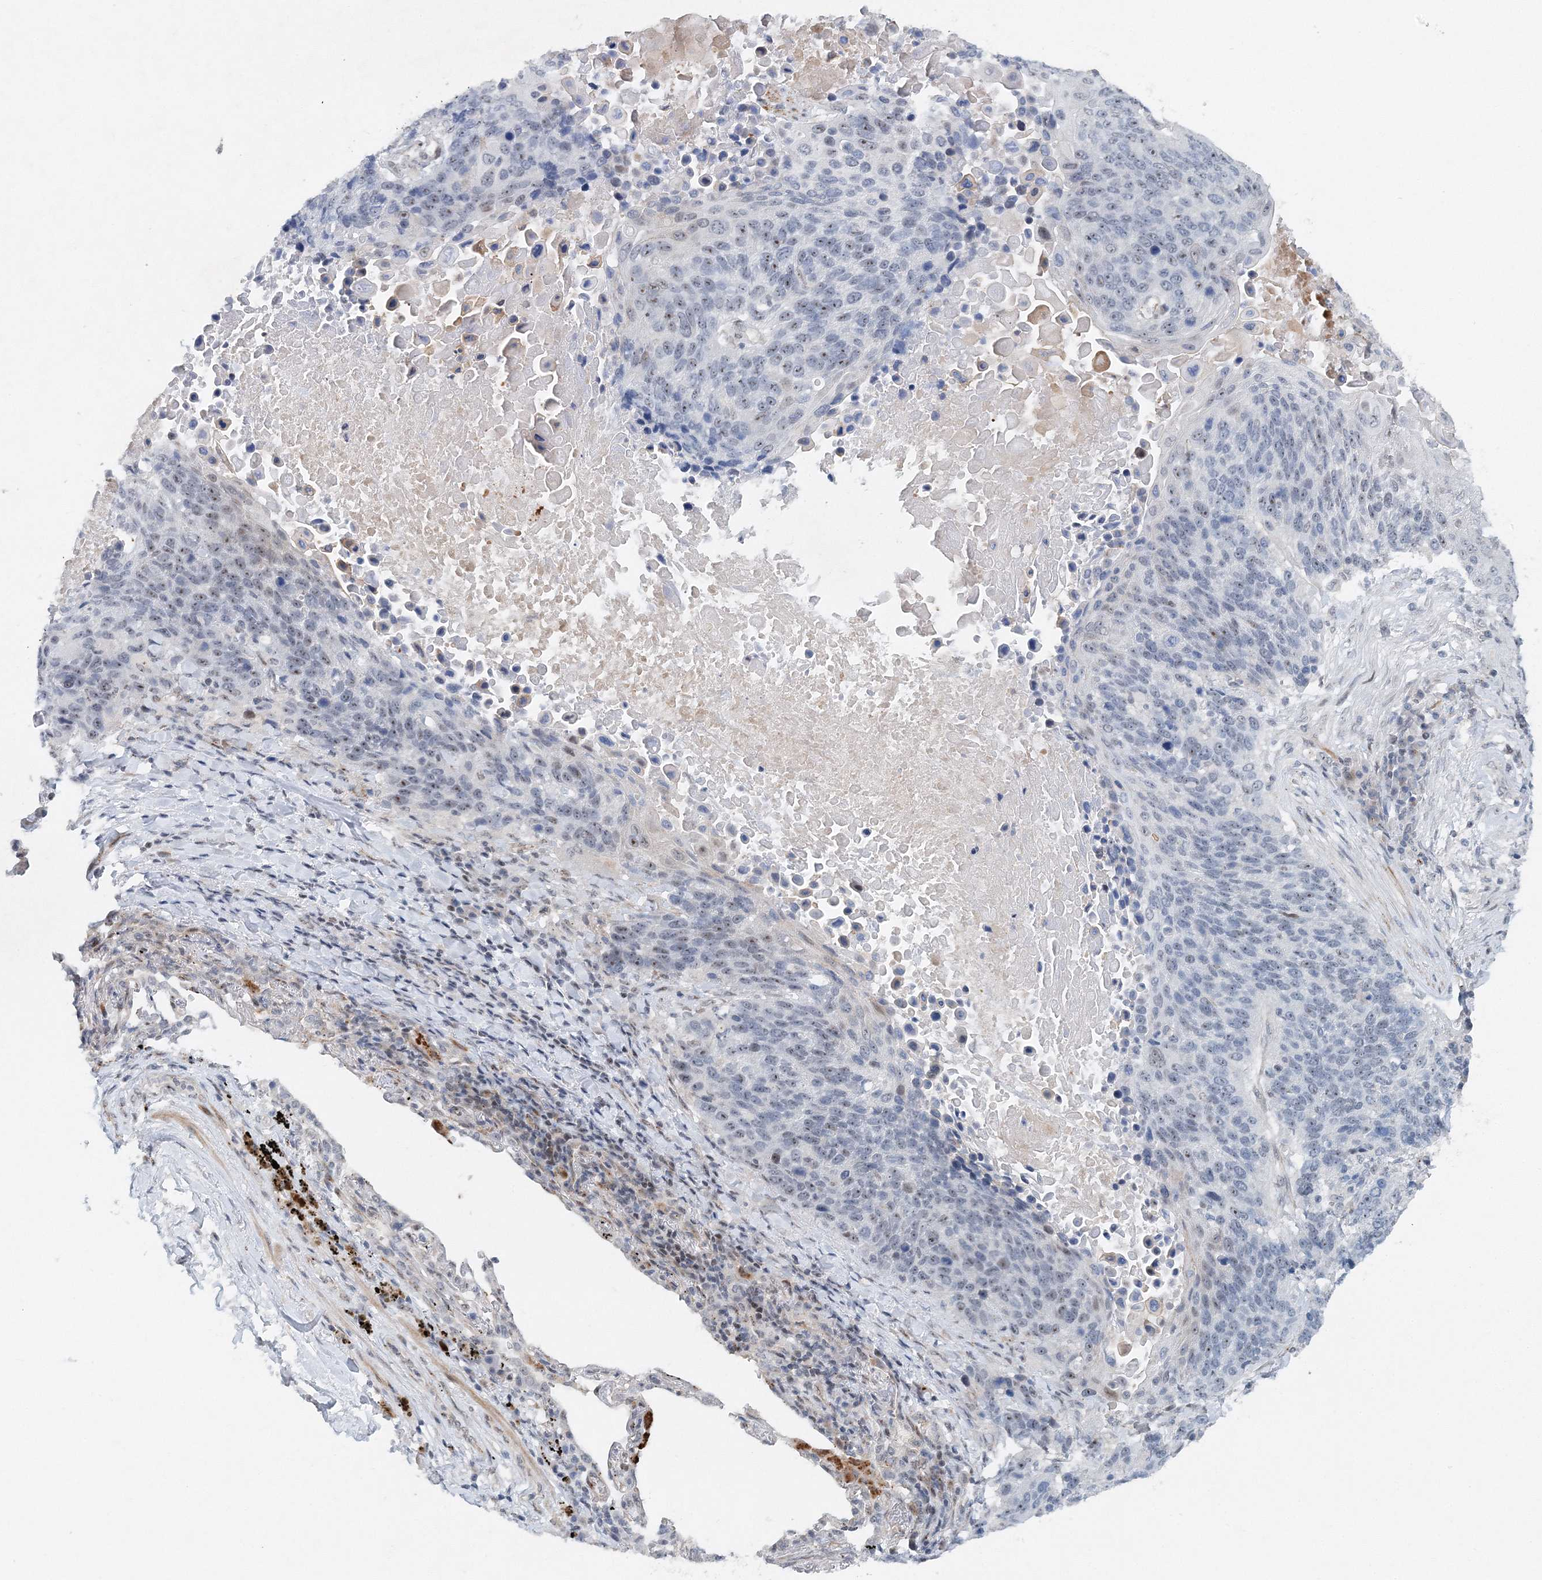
{"staining": {"intensity": "moderate", "quantity": "<25%", "location": "nuclear"}, "tissue": "lung cancer", "cell_type": "Tumor cells", "image_type": "cancer", "snomed": [{"axis": "morphology", "description": "Squamous cell carcinoma, NOS"}, {"axis": "topography", "description": "Lung"}], "caption": "Tumor cells demonstrate moderate nuclear positivity in about <25% of cells in lung cancer (squamous cell carcinoma).", "gene": "UIMC1", "patient": {"sex": "male", "age": 66}}